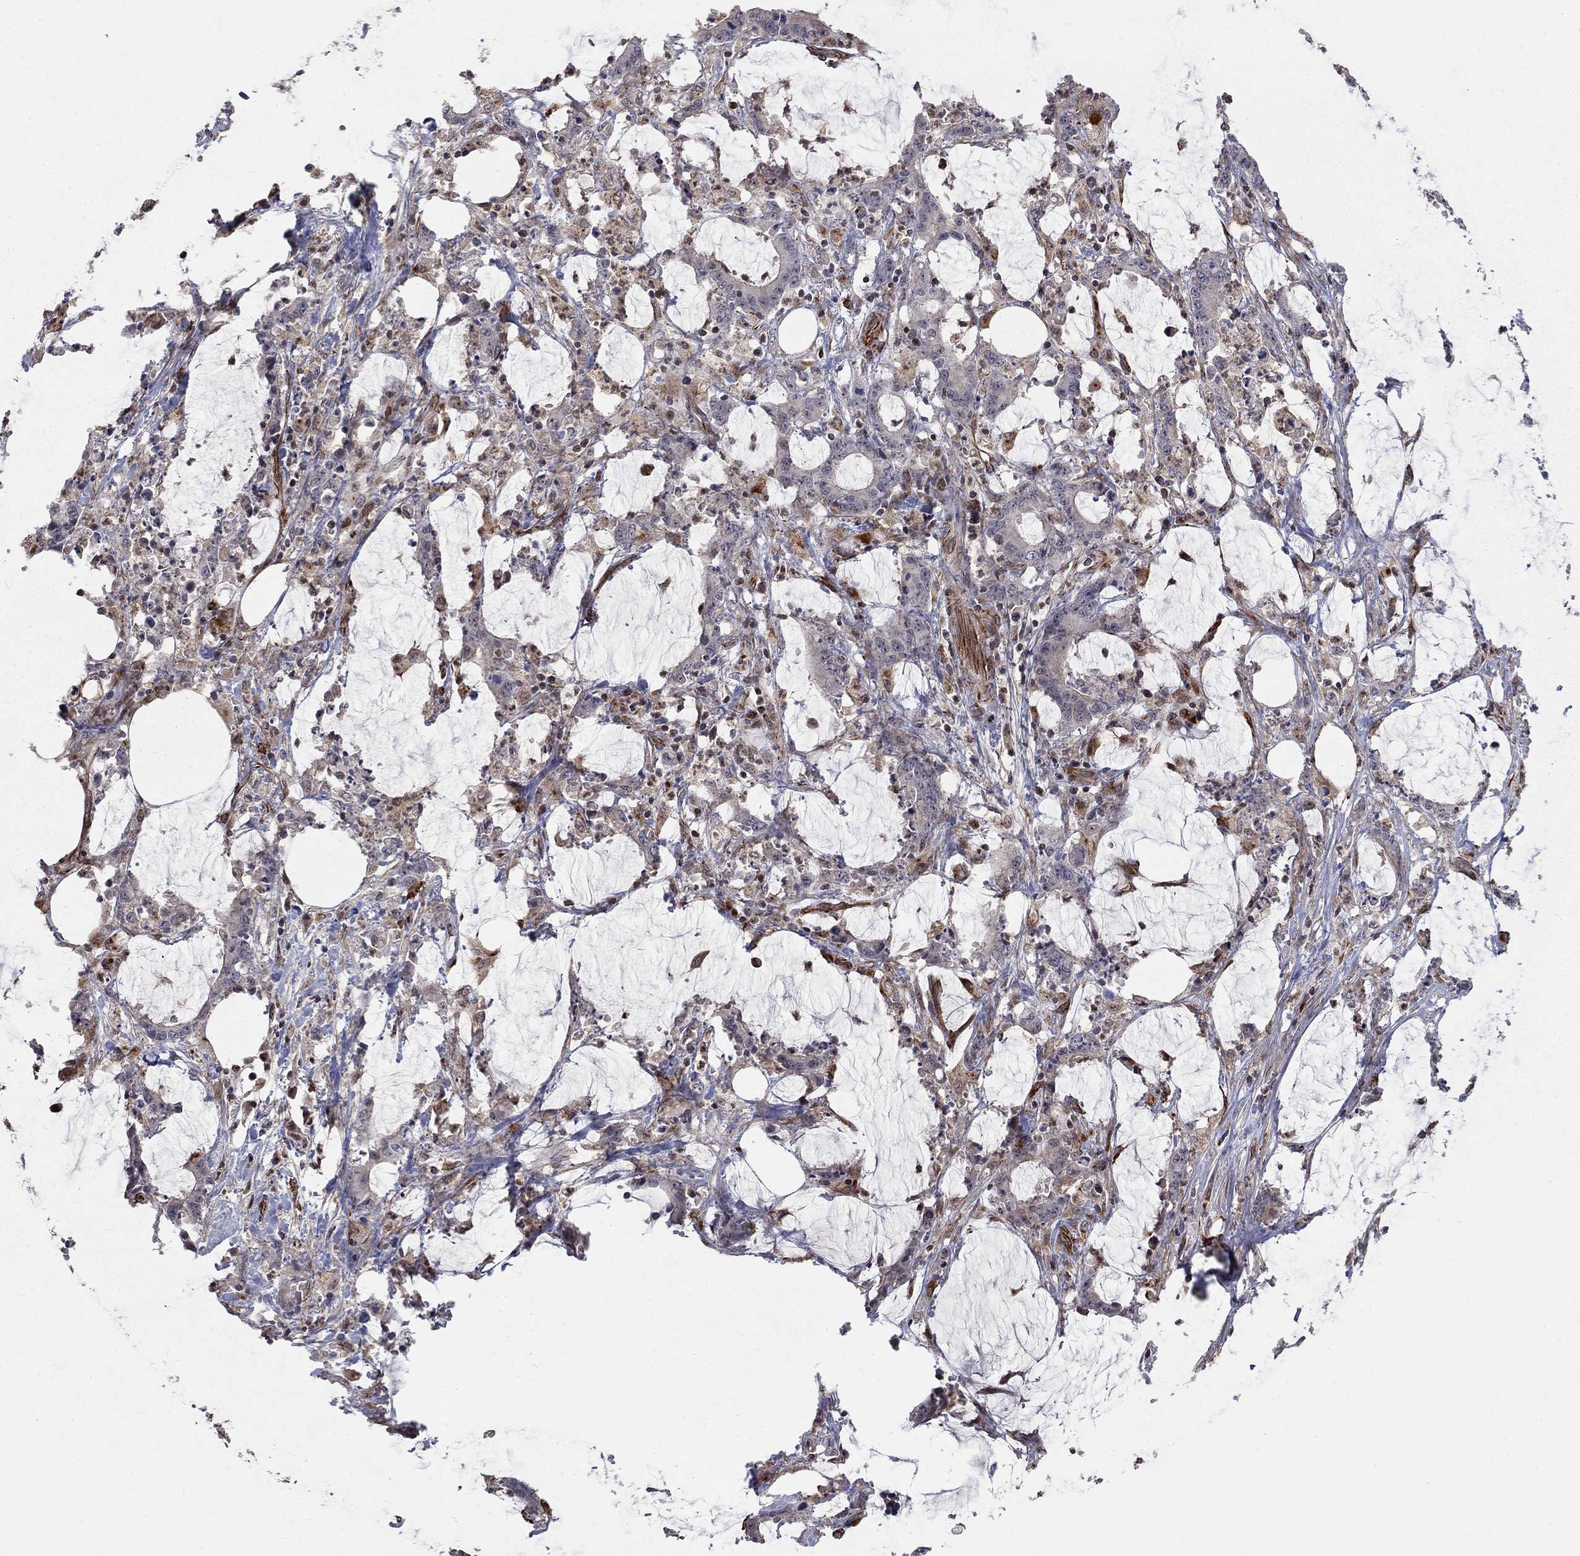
{"staining": {"intensity": "negative", "quantity": "none", "location": "none"}, "tissue": "stomach cancer", "cell_type": "Tumor cells", "image_type": "cancer", "snomed": [{"axis": "morphology", "description": "Adenocarcinoma, NOS"}, {"axis": "topography", "description": "Stomach, upper"}], "caption": "Immunohistochemistry (IHC) image of human adenocarcinoma (stomach) stained for a protein (brown), which reveals no staining in tumor cells. (DAB immunohistochemistry (IHC), high magnification).", "gene": "MSRA", "patient": {"sex": "male", "age": 68}}